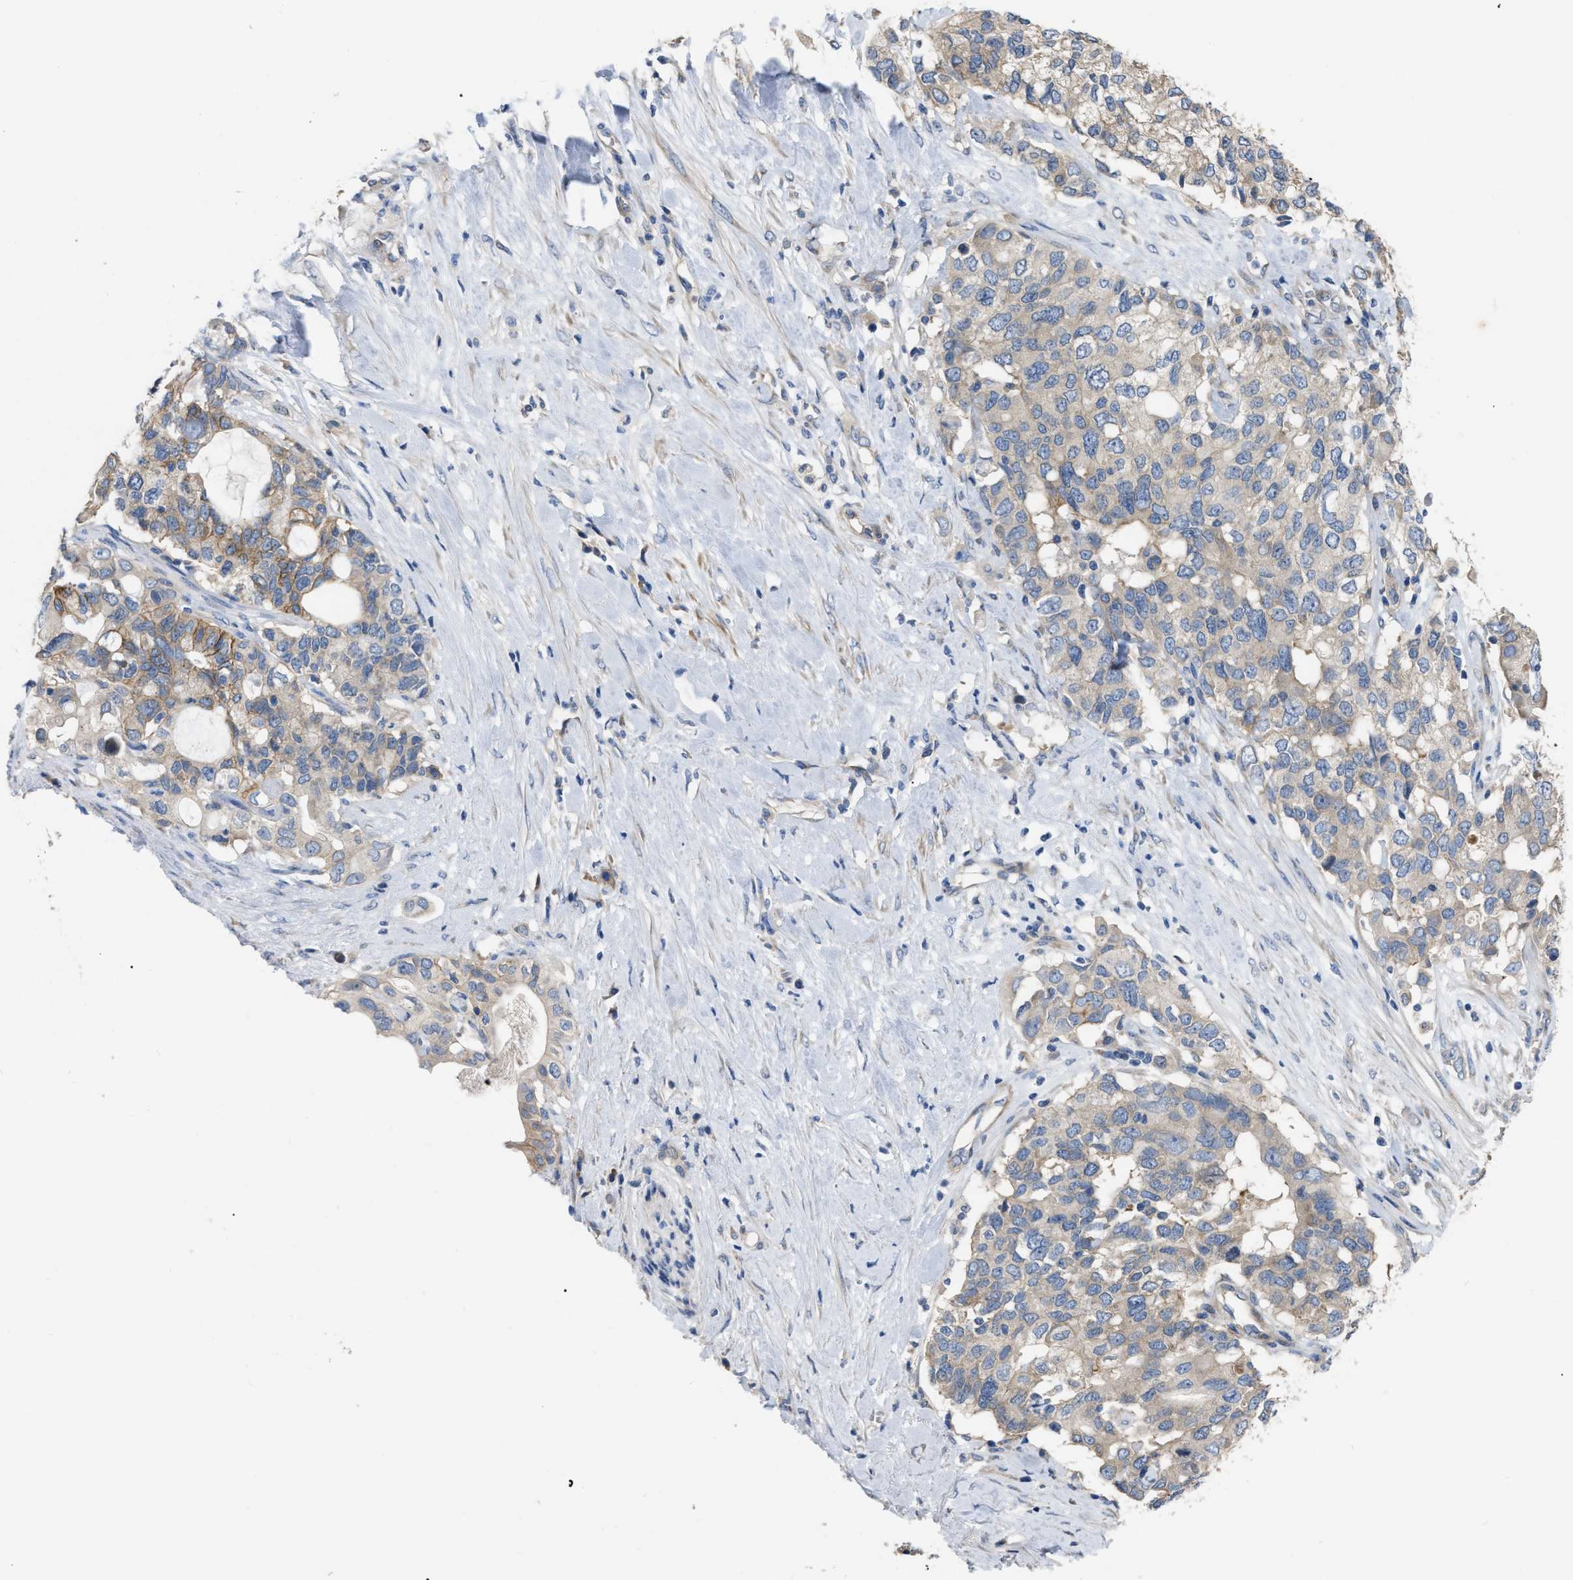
{"staining": {"intensity": "weak", "quantity": "<25%", "location": "cytoplasmic/membranous"}, "tissue": "pancreatic cancer", "cell_type": "Tumor cells", "image_type": "cancer", "snomed": [{"axis": "morphology", "description": "Adenocarcinoma, NOS"}, {"axis": "topography", "description": "Pancreas"}], "caption": "DAB (3,3'-diaminobenzidine) immunohistochemical staining of human pancreatic adenocarcinoma displays no significant expression in tumor cells.", "gene": "DHX58", "patient": {"sex": "female", "age": 56}}